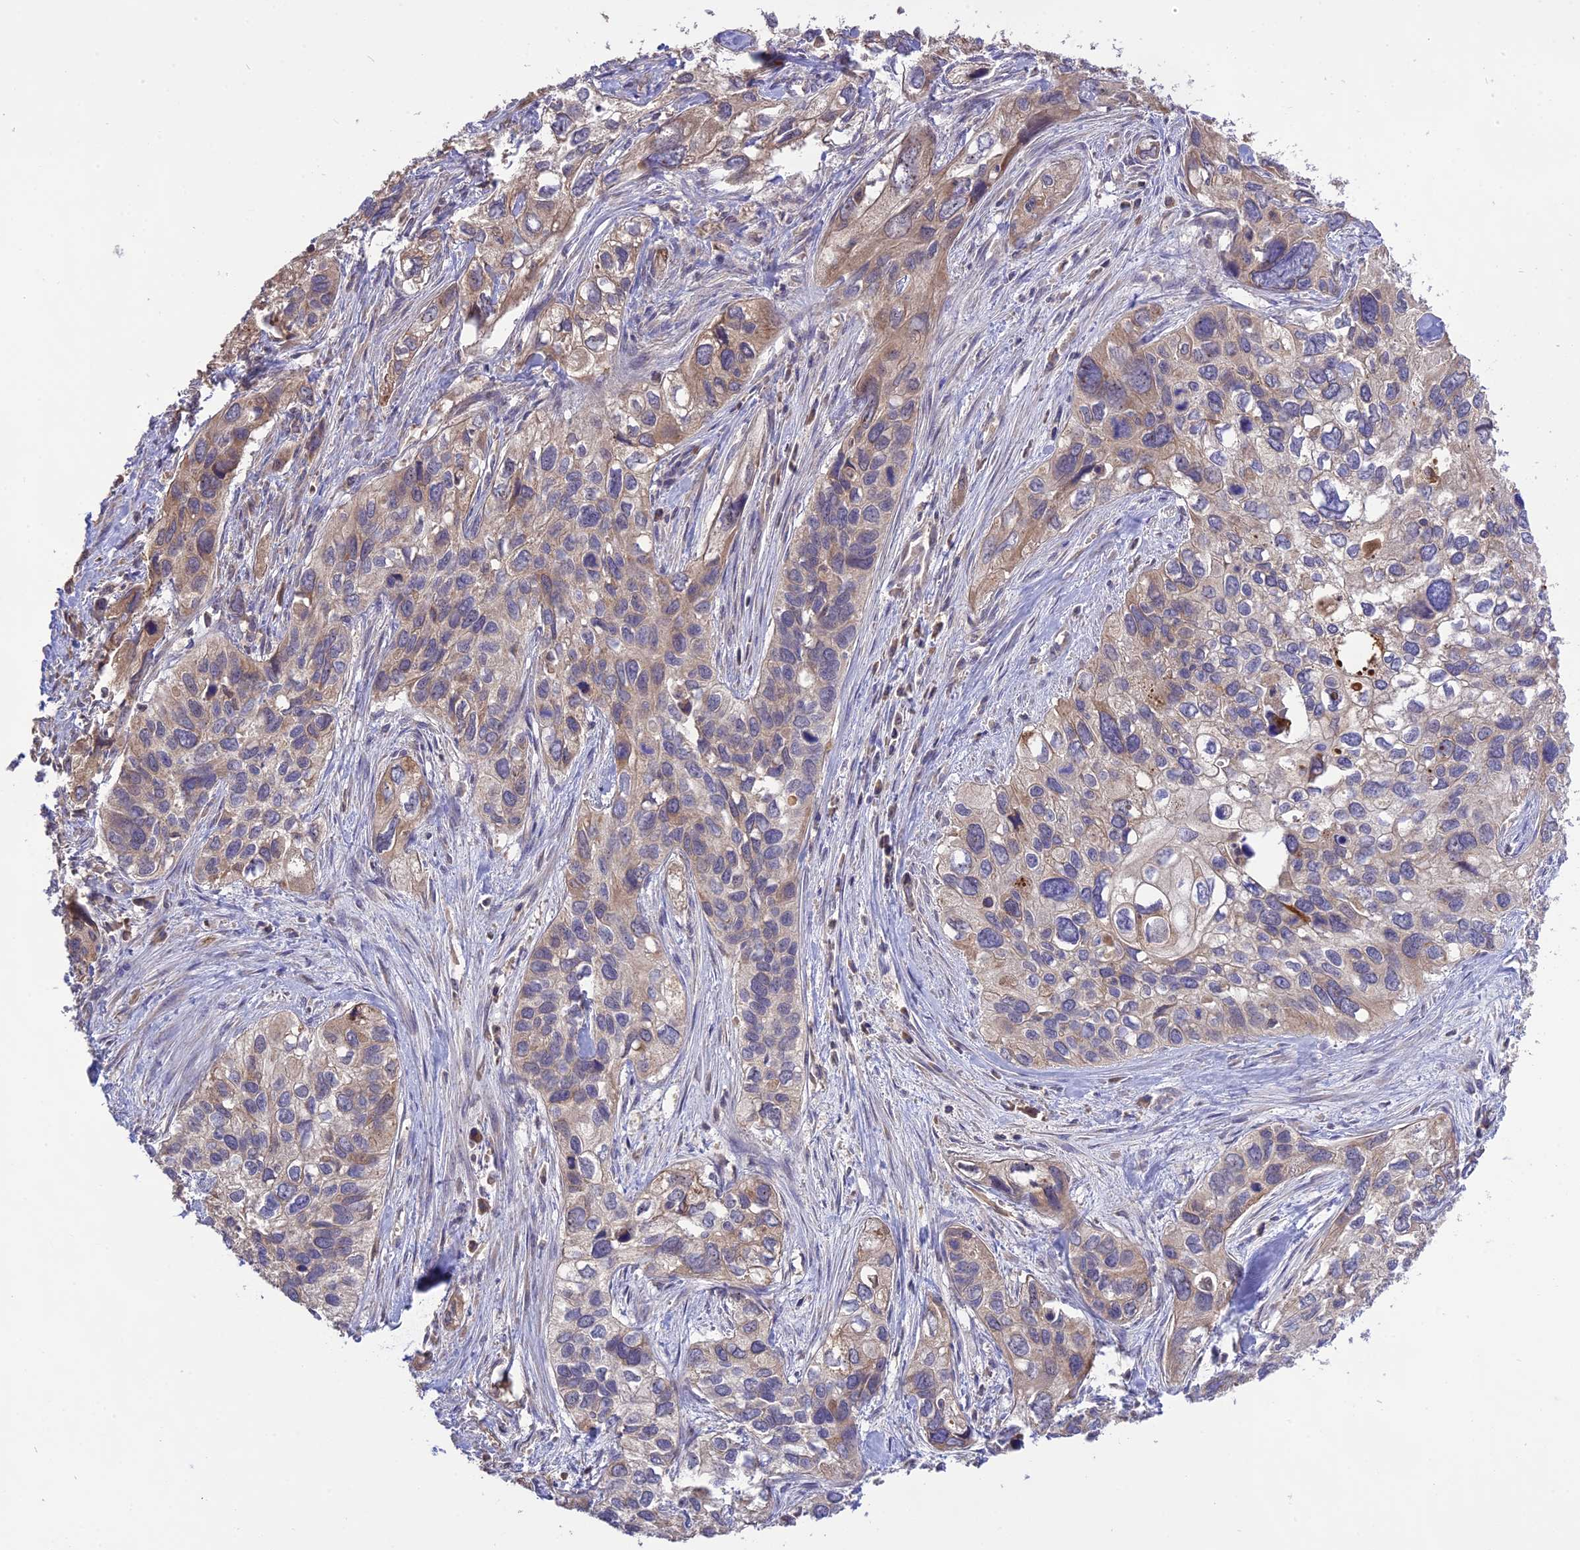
{"staining": {"intensity": "weak", "quantity": "25%-75%", "location": "cytoplasmic/membranous"}, "tissue": "cervical cancer", "cell_type": "Tumor cells", "image_type": "cancer", "snomed": [{"axis": "morphology", "description": "Squamous cell carcinoma, NOS"}, {"axis": "topography", "description": "Cervix"}], "caption": "There is low levels of weak cytoplasmic/membranous expression in tumor cells of squamous cell carcinoma (cervical), as demonstrated by immunohistochemical staining (brown color).", "gene": "NUDT8", "patient": {"sex": "female", "age": 55}}